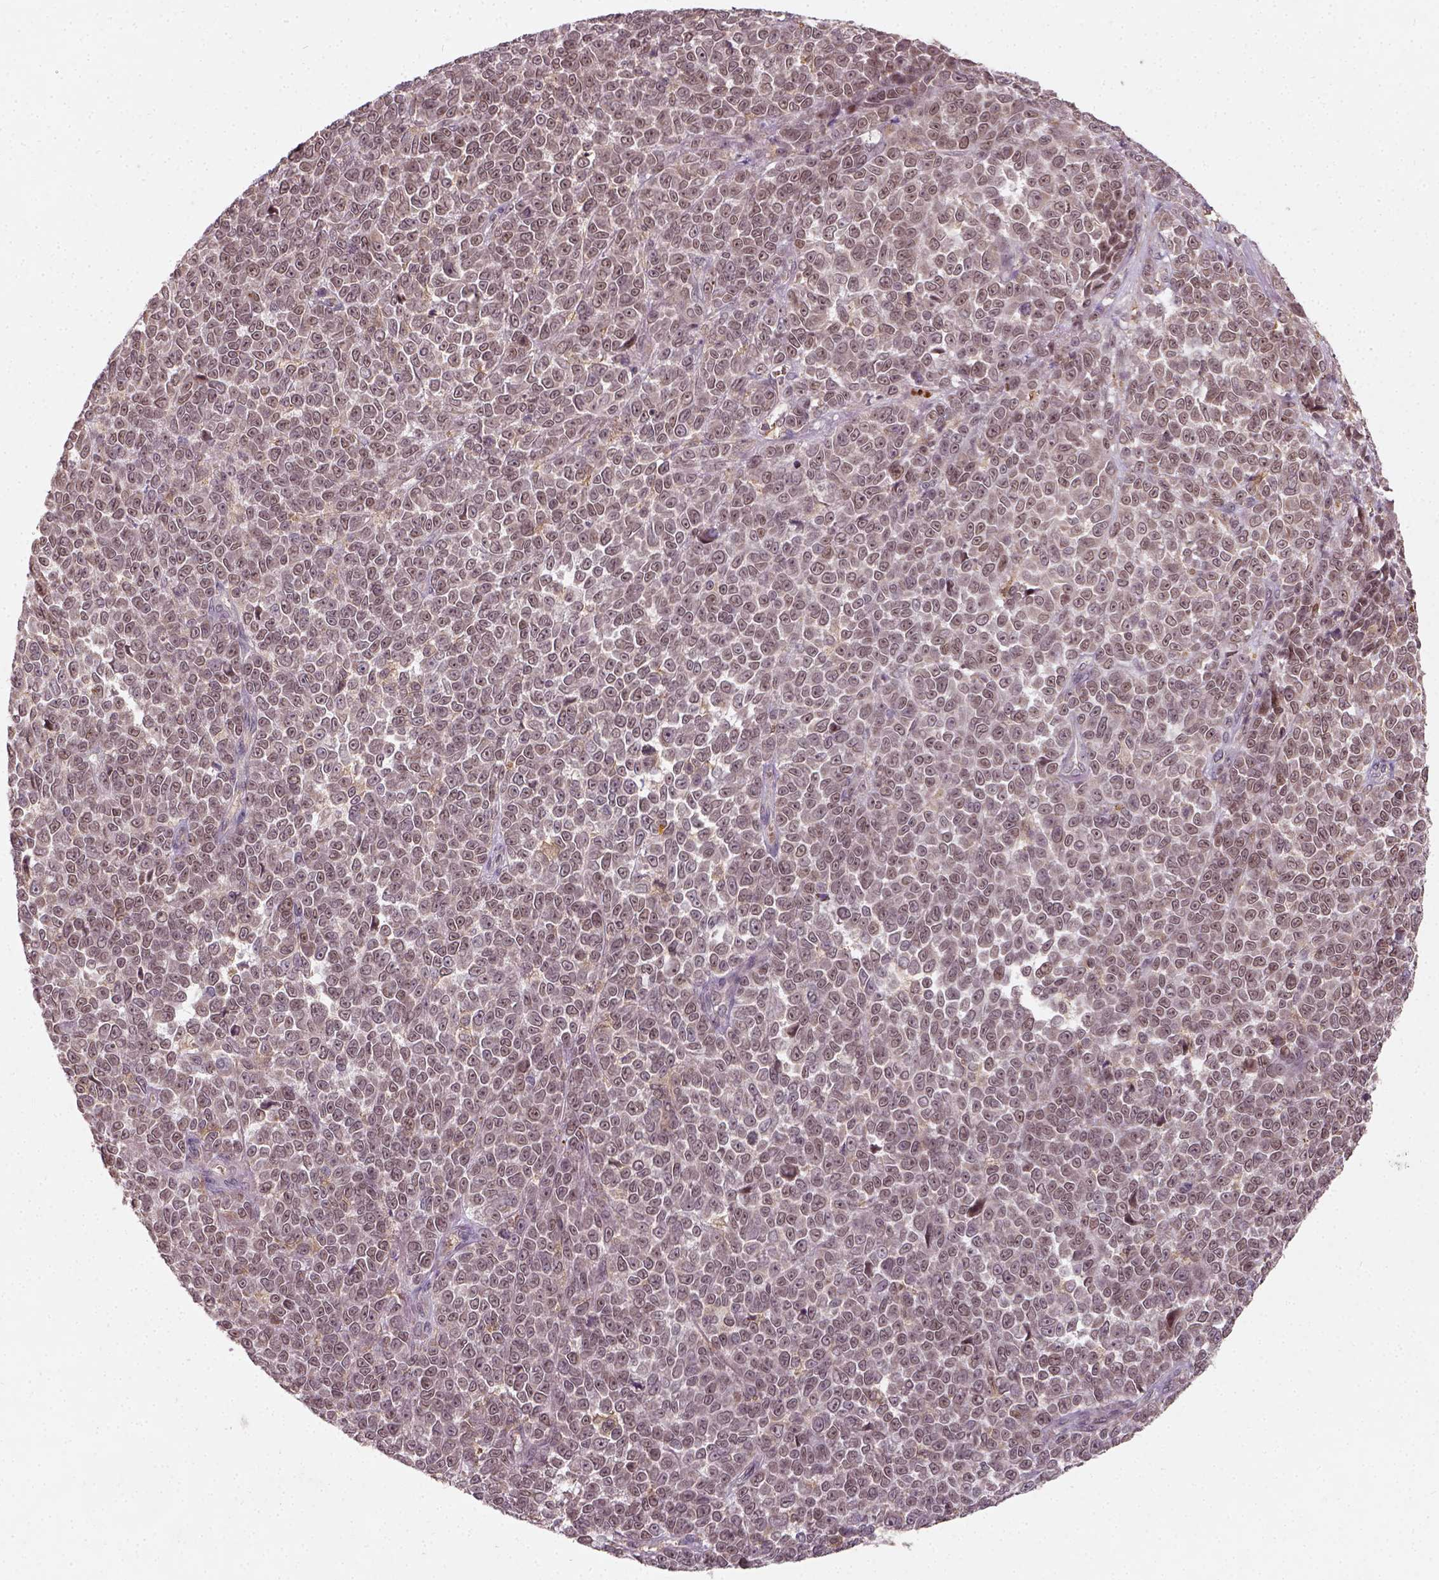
{"staining": {"intensity": "weak", "quantity": ">75%", "location": "cytoplasmic/membranous"}, "tissue": "melanoma", "cell_type": "Tumor cells", "image_type": "cancer", "snomed": [{"axis": "morphology", "description": "Malignant melanoma, NOS"}, {"axis": "topography", "description": "Skin"}], "caption": "A low amount of weak cytoplasmic/membranous staining is identified in approximately >75% of tumor cells in melanoma tissue.", "gene": "CAMKK1", "patient": {"sex": "female", "age": 95}}